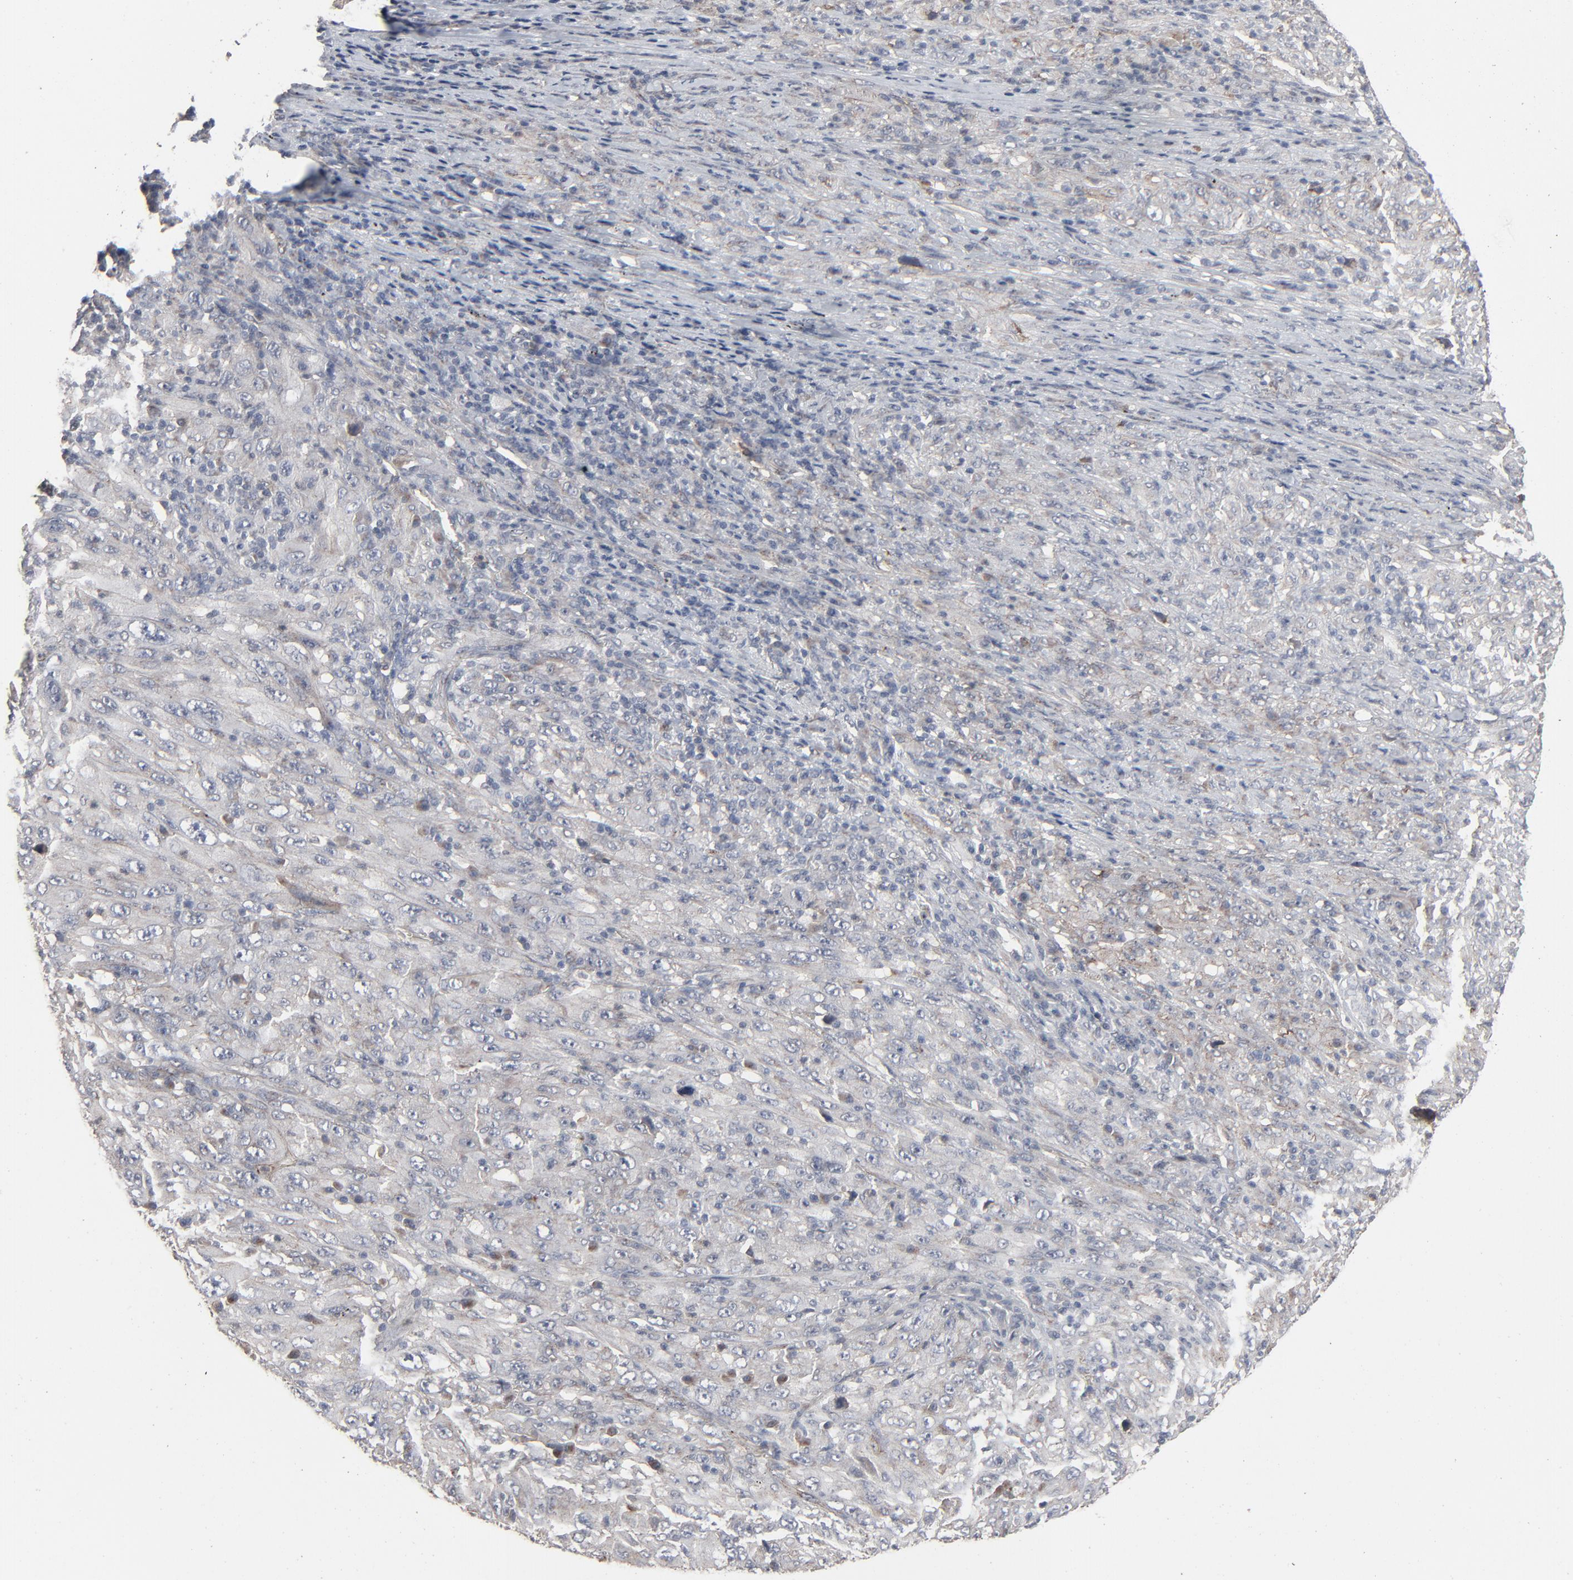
{"staining": {"intensity": "weak", "quantity": "<25%", "location": "cytoplasmic/membranous"}, "tissue": "melanoma", "cell_type": "Tumor cells", "image_type": "cancer", "snomed": [{"axis": "morphology", "description": "Malignant melanoma, Metastatic site"}, {"axis": "topography", "description": "Skin"}], "caption": "The image shows no staining of tumor cells in malignant melanoma (metastatic site).", "gene": "JAM3", "patient": {"sex": "female", "age": 56}}